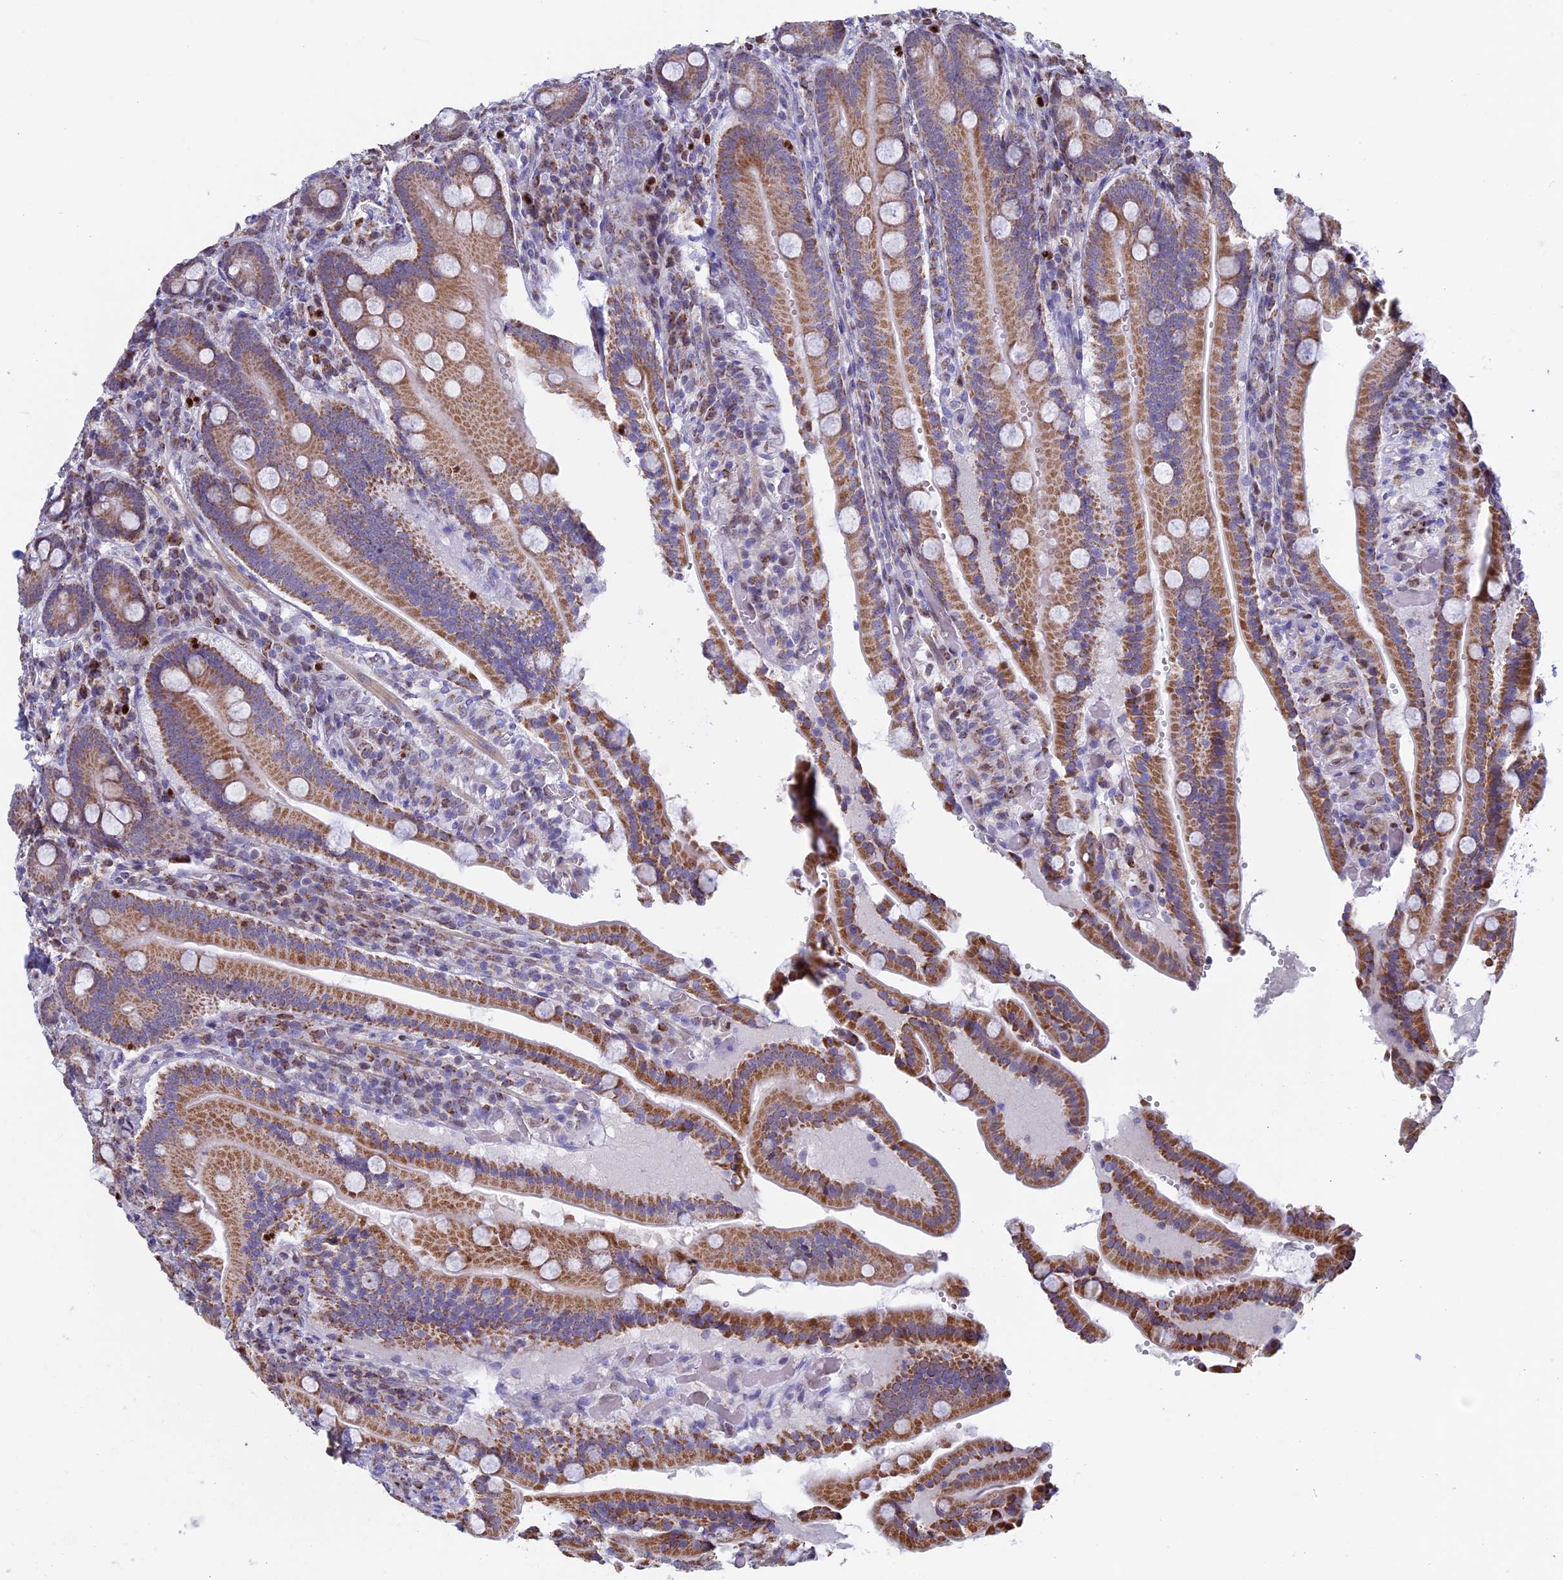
{"staining": {"intensity": "moderate", "quantity": ">75%", "location": "cytoplasmic/membranous"}, "tissue": "duodenum", "cell_type": "Glandular cells", "image_type": "normal", "snomed": [{"axis": "morphology", "description": "Normal tissue, NOS"}, {"axis": "topography", "description": "Duodenum"}], "caption": "A photomicrograph showing moderate cytoplasmic/membranous positivity in approximately >75% of glandular cells in unremarkable duodenum, as visualized by brown immunohistochemical staining.", "gene": "ACSS1", "patient": {"sex": "female", "age": 62}}